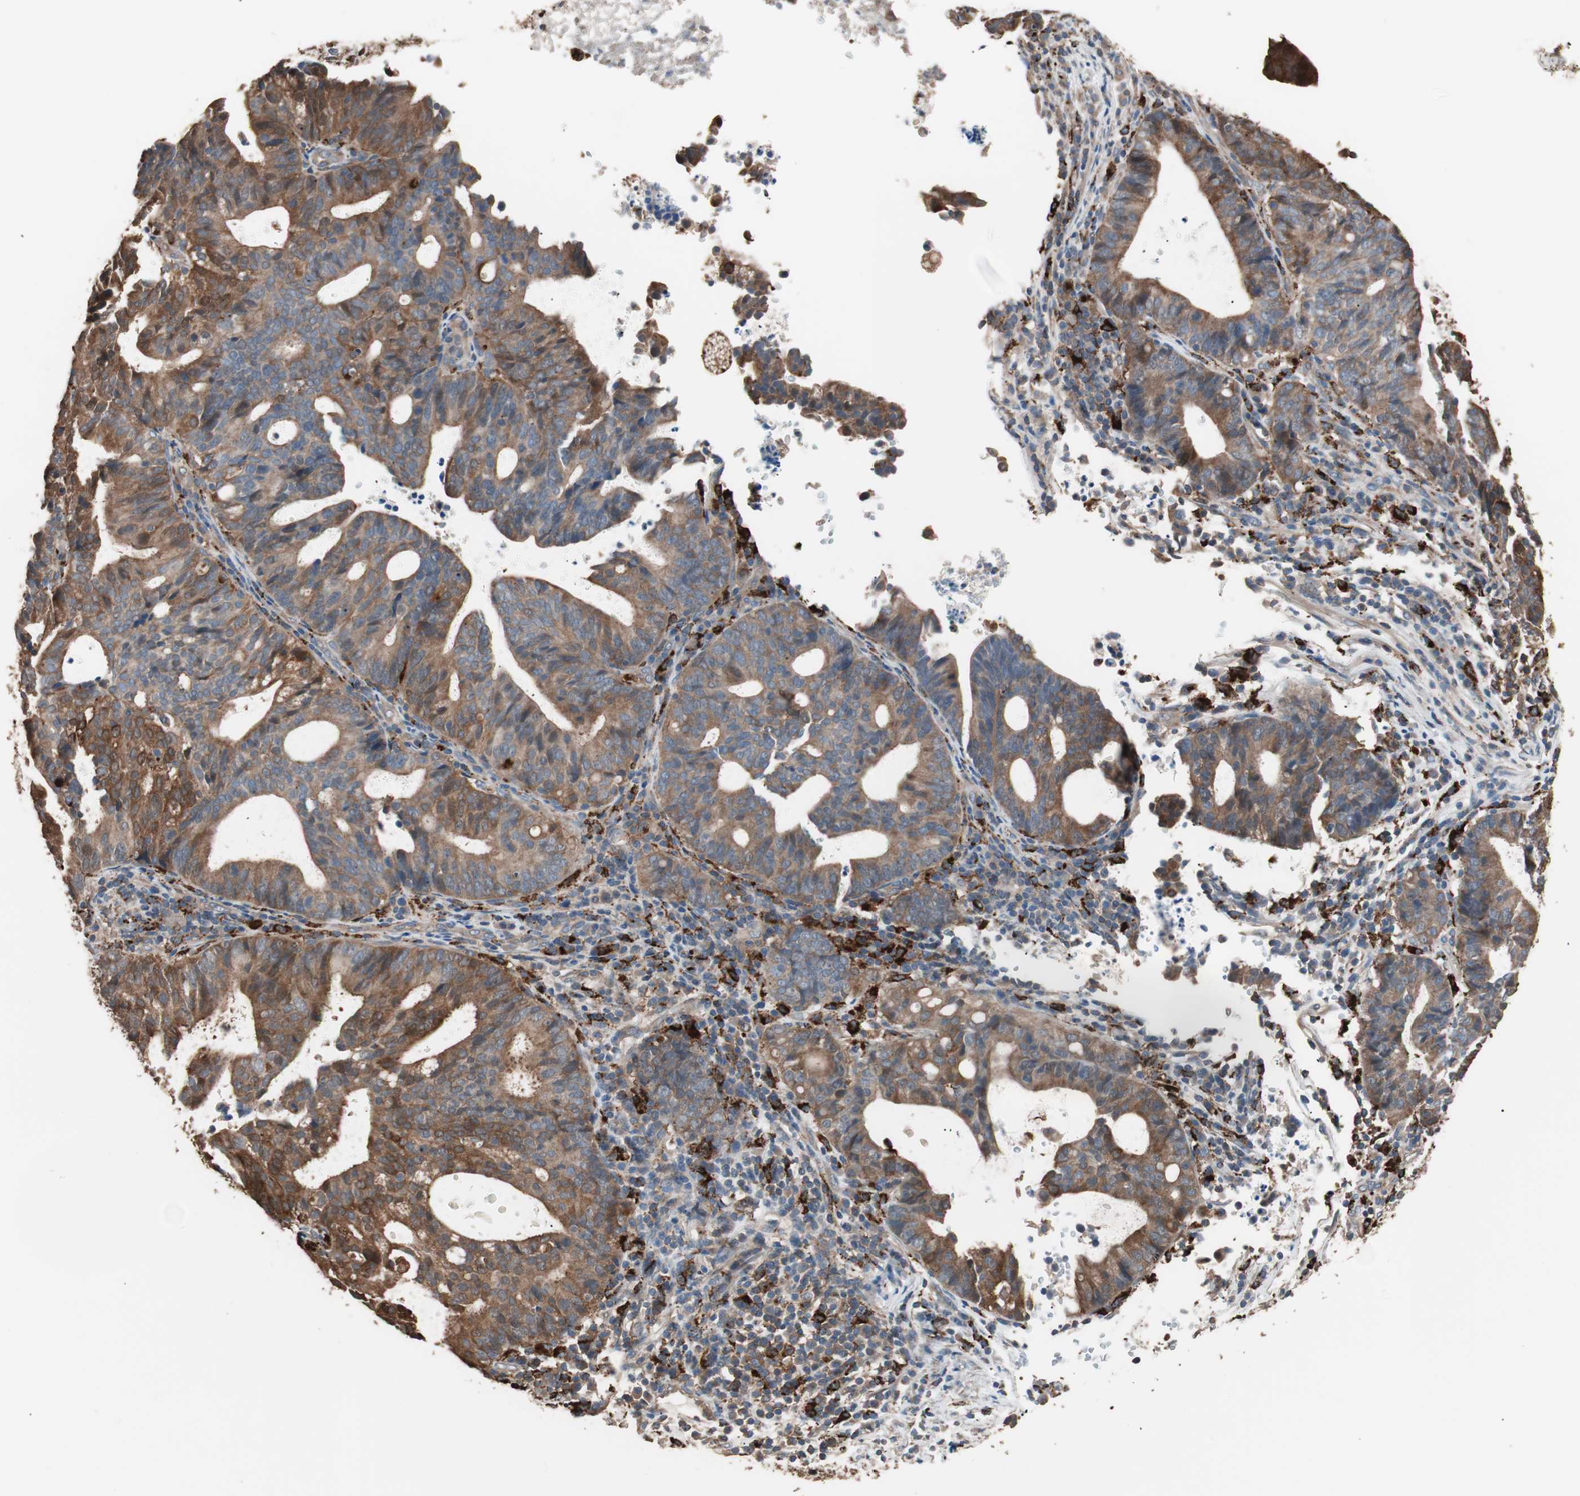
{"staining": {"intensity": "moderate", "quantity": ">75%", "location": "cytoplasmic/membranous"}, "tissue": "endometrial cancer", "cell_type": "Tumor cells", "image_type": "cancer", "snomed": [{"axis": "morphology", "description": "Adenocarcinoma, NOS"}, {"axis": "topography", "description": "Uterus"}], "caption": "Protein staining of endometrial cancer (adenocarcinoma) tissue shows moderate cytoplasmic/membranous positivity in approximately >75% of tumor cells. Immunohistochemistry (ihc) stains the protein of interest in brown and the nuclei are stained blue.", "gene": "CCT3", "patient": {"sex": "female", "age": 83}}